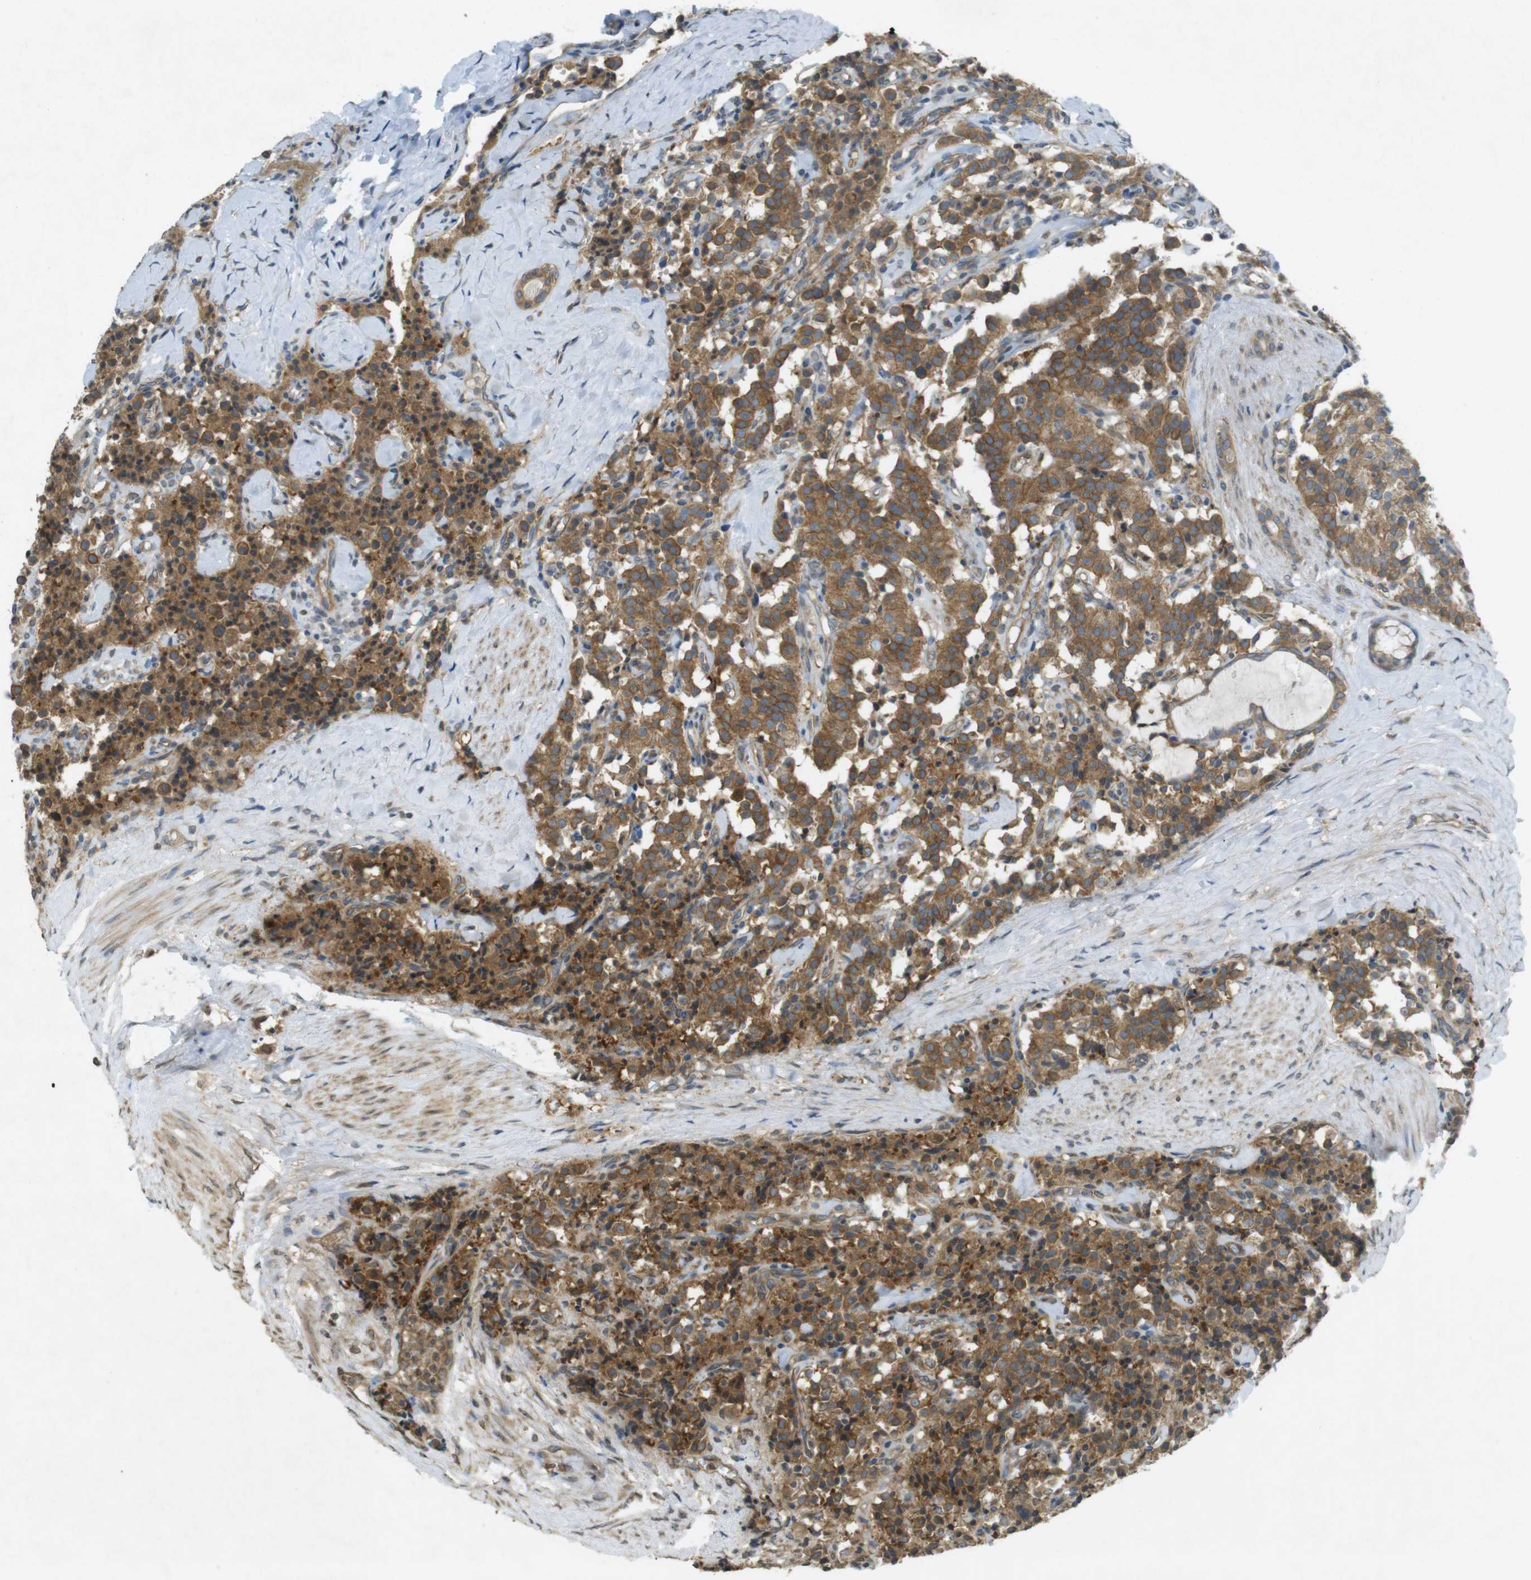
{"staining": {"intensity": "moderate", "quantity": ">75%", "location": "cytoplasmic/membranous"}, "tissue": "carcinoid", "cell_type": "Tumor cells", "image_type": "cancer", "snomed": [{"axis": "morphology", "description": "Carcinoid, malignant, NOS"}, {"axis": "topography", "description": "Lung"}], "caption": "This micrograph reveals immunohistochemistry staining of human carcinoid (malignant), with medium moderate cytoplasmic/membranous positivity in approximately >75% of tumor cells.", "gene": "KIF5B", "patient": {"sex": "male", "age": 30}}